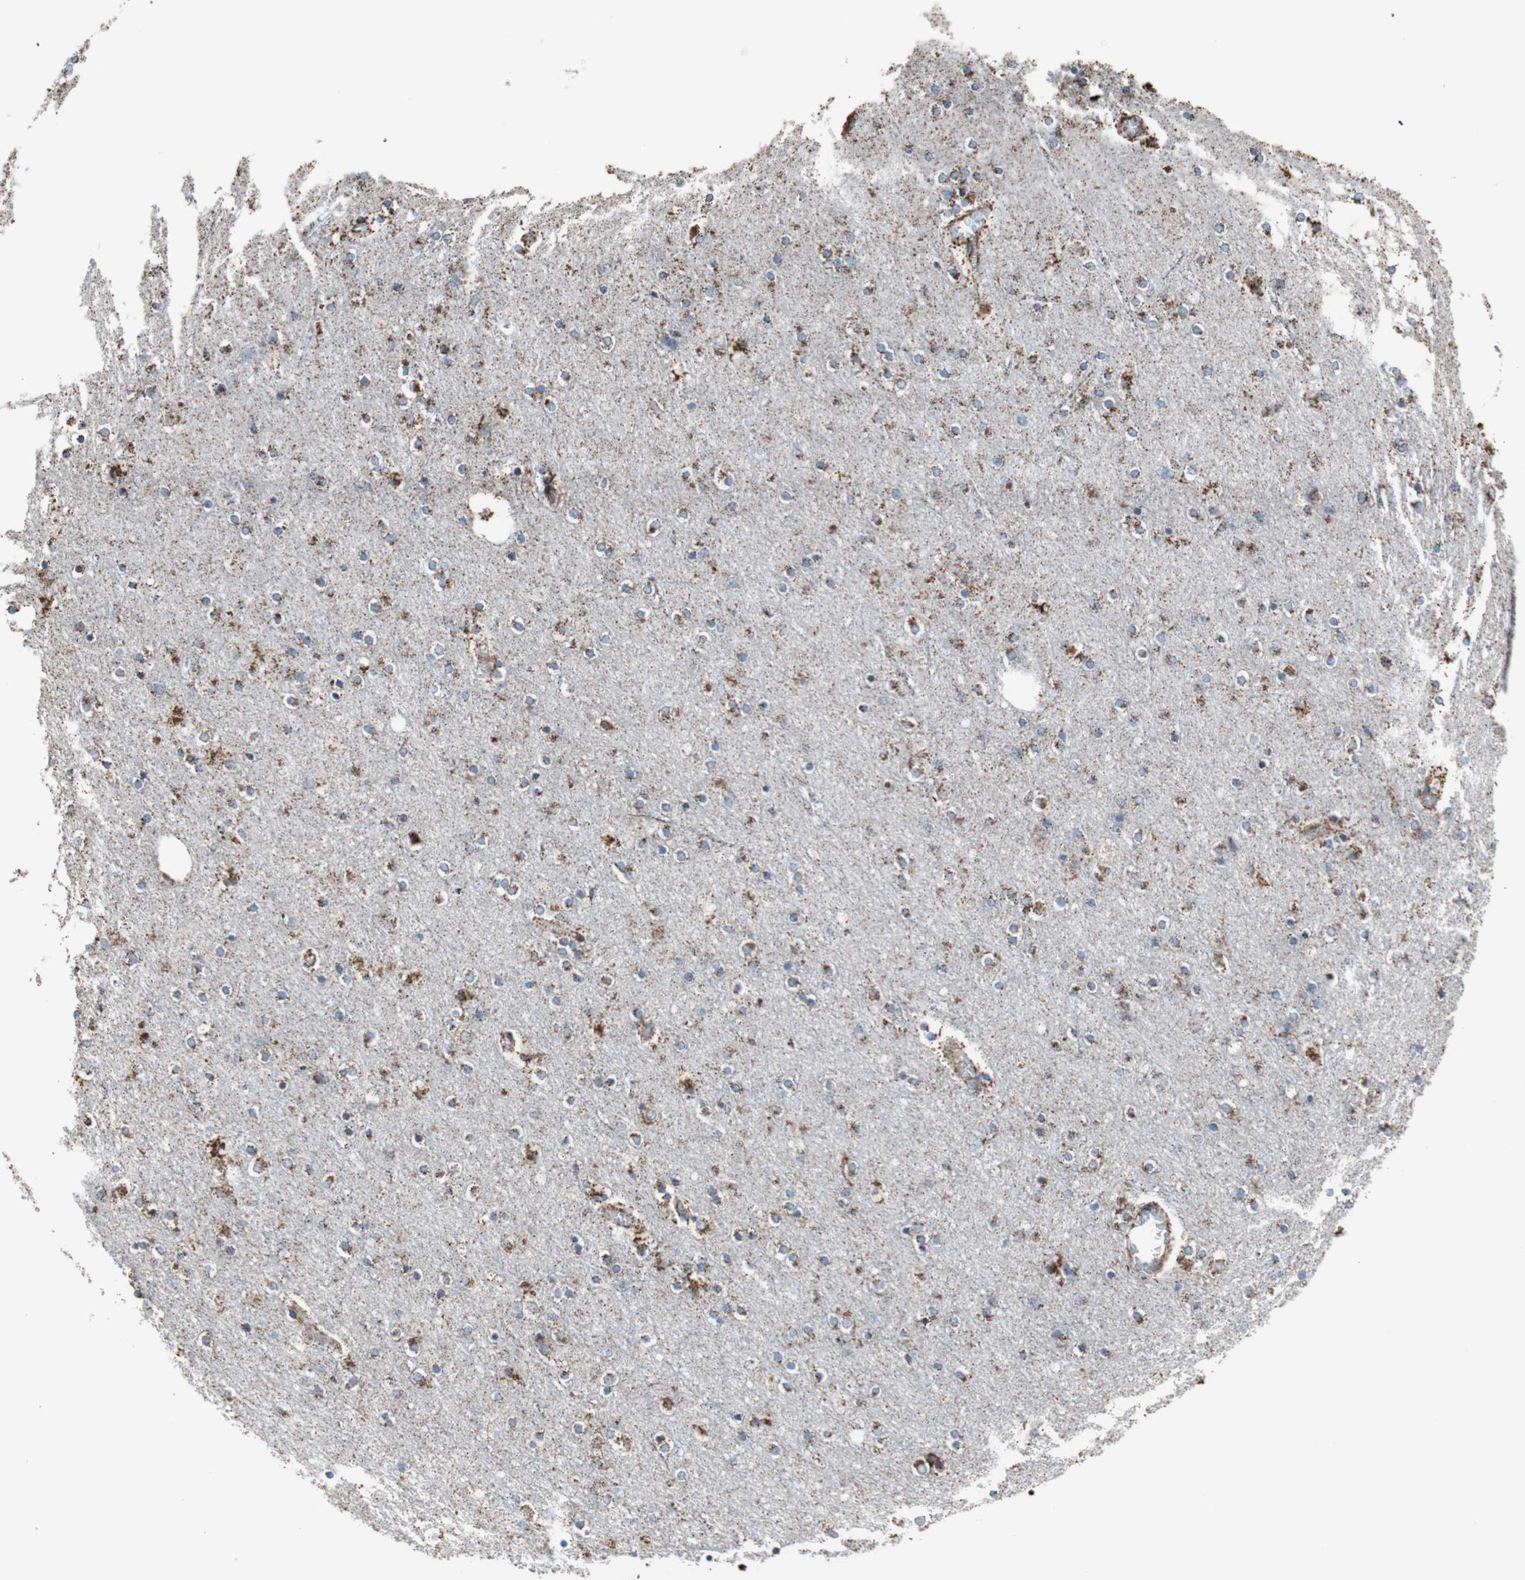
{"staining": {"intensity": "weak", "quantity": "25%-75%", "location": "cytoplasmic/membranous"}, "tissue": "cerebral cortex", "cell_type": "Endothelial cells", "image_type": "normal", "snomed": [{"axis": "morphology", "description": "Normal tissue, NOS"}, {"axis": "topography", "description": "Cerebral cortex"}], "caption": "Weak cytoplasmic/membranous staining for a protein is identified in approximately 25%-75% of endothelial cells of benign cerebral cortex using IHC.", "gene": "PCSK4", "patient": {"sex": "female", "age": 54}}